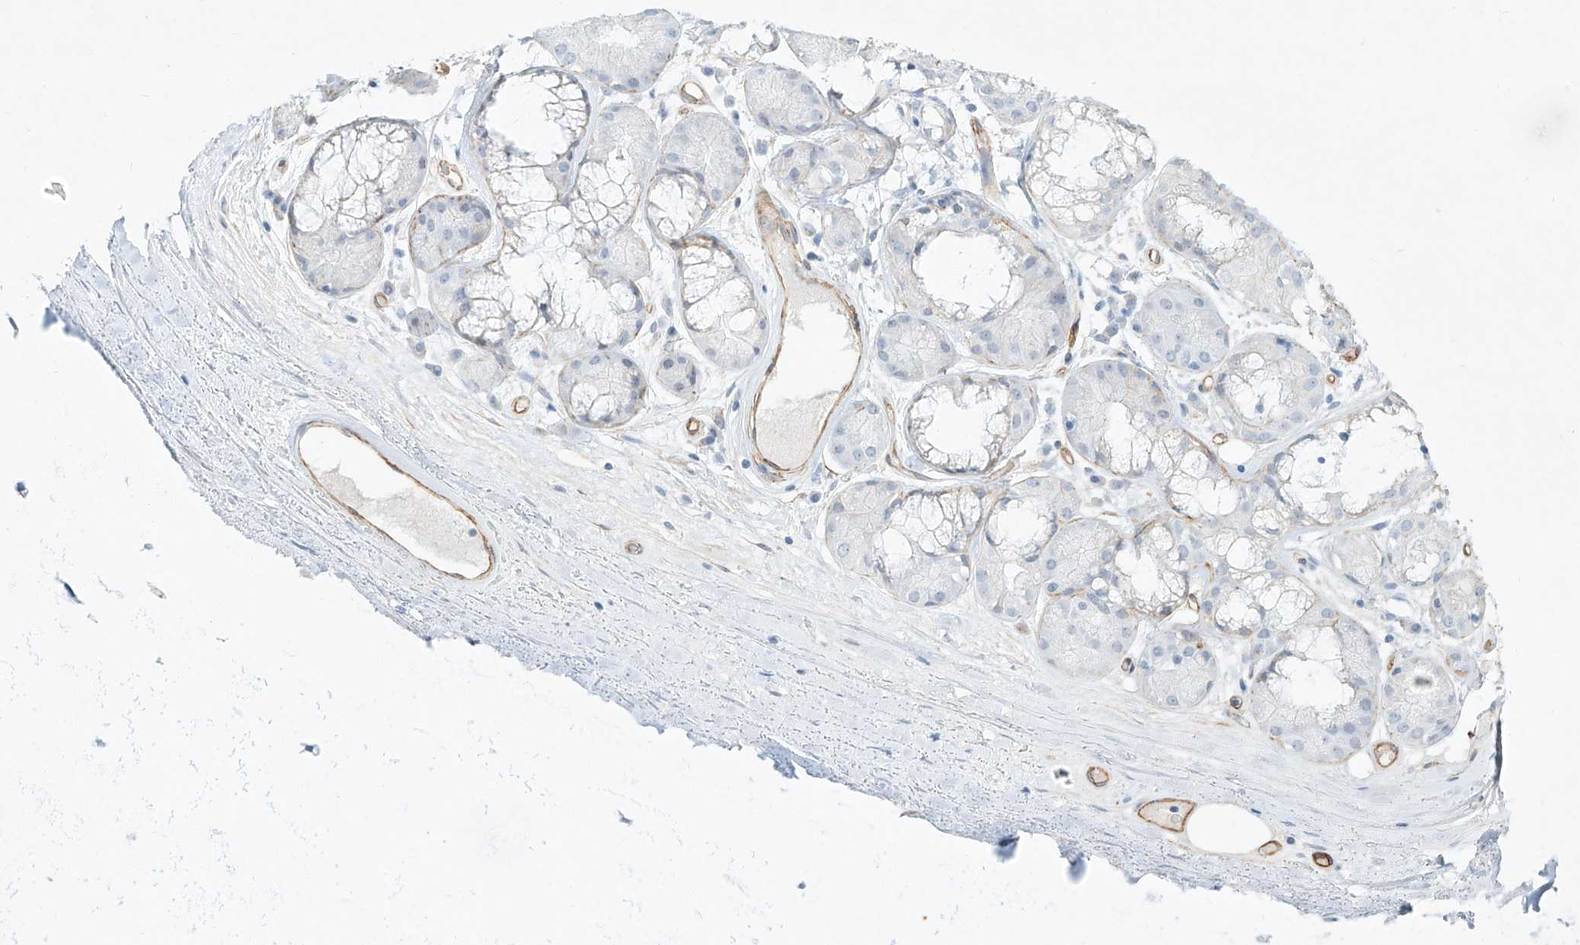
{"staining": {"intensity": "moderate", "quantity": ">75%", "location": "cytoplasmic/membranous"}, "tissue": "adipose tissue", "cell_type": "Adipocytes", "image_type": "normal", "snomed": [{"axis": "morphology", "description": "Normal tissue, NOS"}, {"axis": "morphology", "description": "Squamous cell carcinoma, NOS"}, {"axis": "topography", "description": "Lymph node"}, {"axis": "topography", "description": "Bronchus"}, {"axis": "topography", "description": "Lung"}], "caption": "A medium amount of moderate cytoplasmic/membranous staining is present in about >75% of adipocytes in normal adipose tissue.", "gene": "REEP2", "patient": {"sex": "male", "age": 66}}